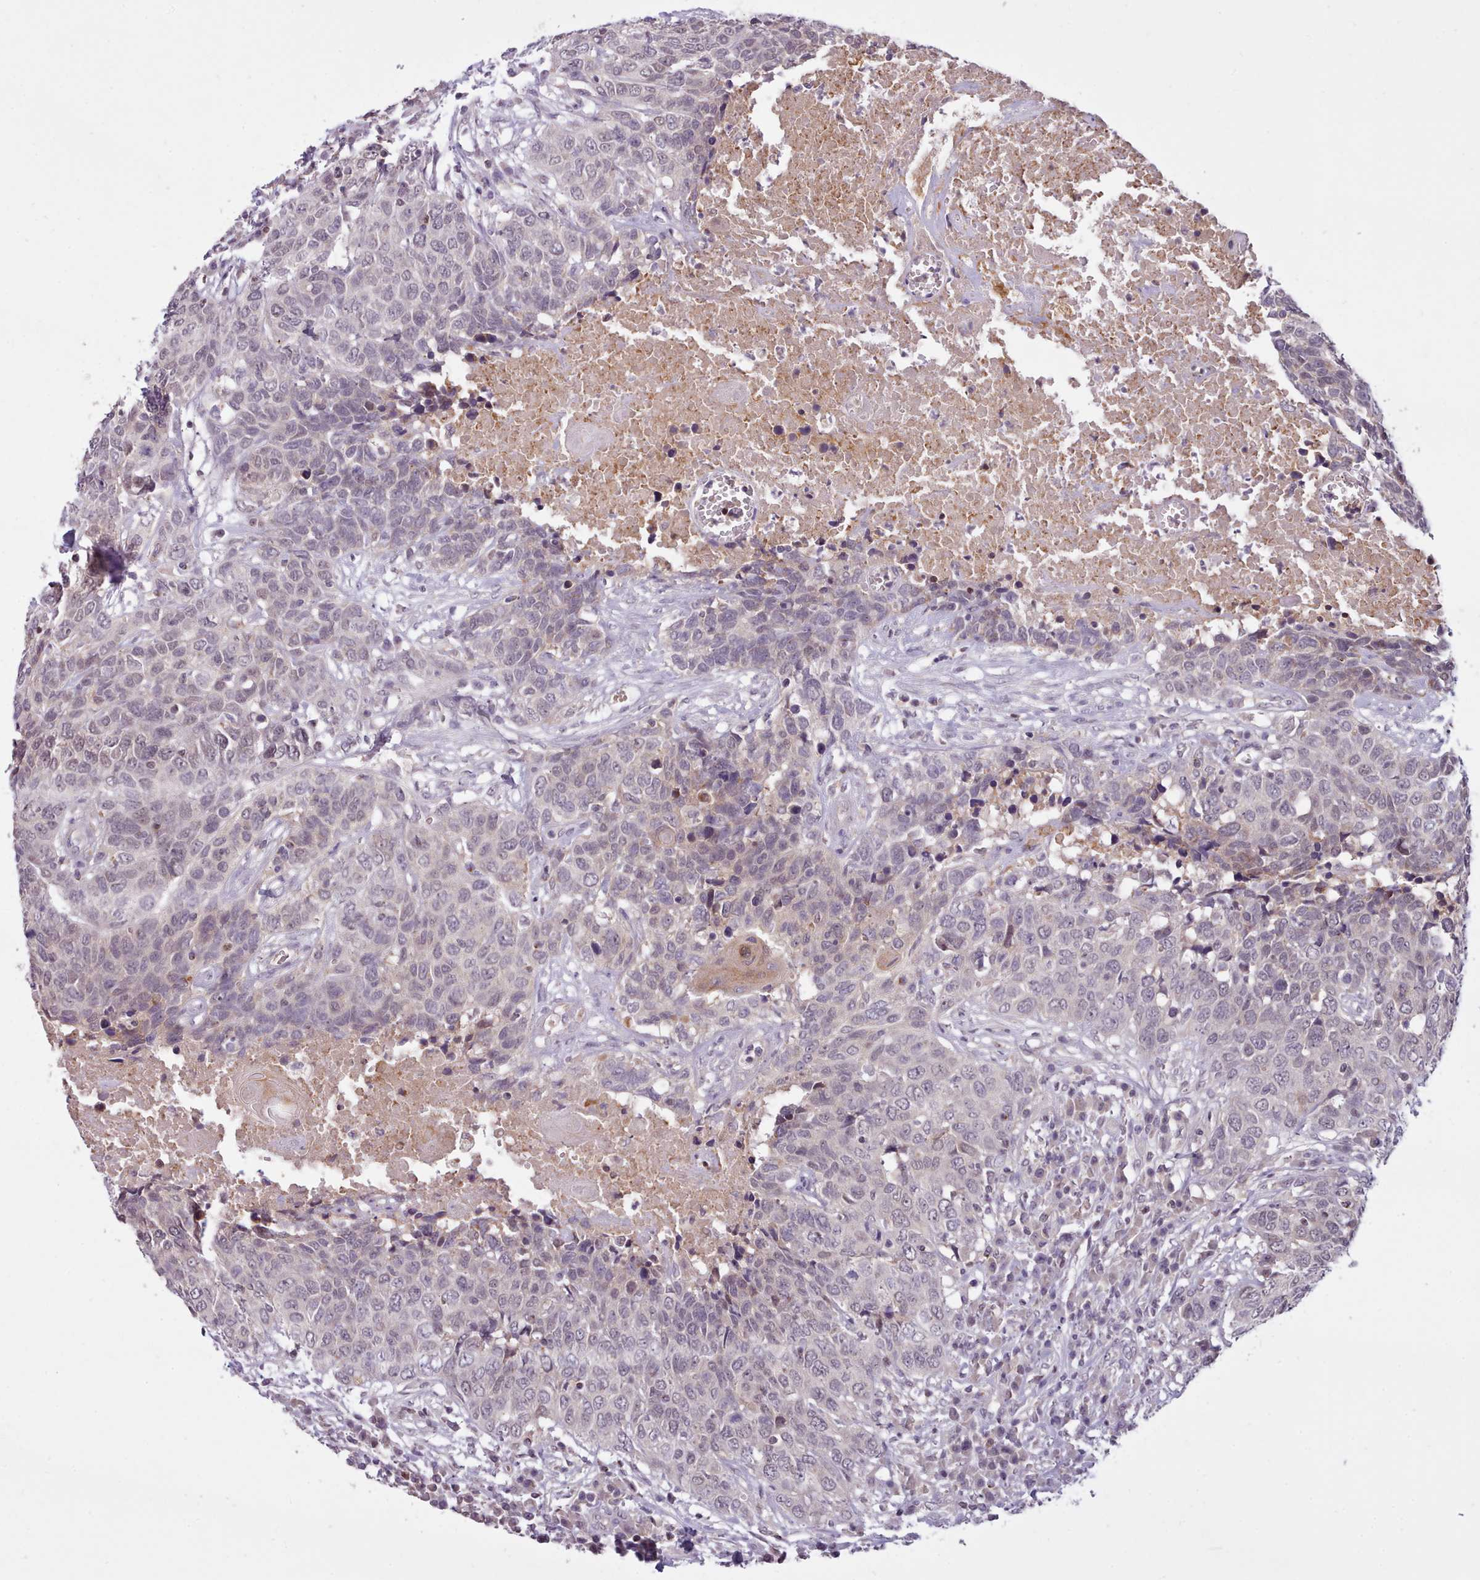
{"staining": {"intensity": "negative", "quantity": "none", "location": "none"}, "tissue": "head and neck cancer", "cell_type": "Tumor cells", "image_type": "cancer", "snomed": [{"axis": "morphology", "description": "Squamous cell carcinoma, NOS"}, {"axis": "topography", "description": "Head-Neck"}], "caption": "DAB immunohistochemical staining of head and neck squamous cell carcinoma displays no significant positivity in tumor cells. (DAB IHC with hematoxylin counter stain).", "gene": "ARL17A", "patient": {"sex": "male", "age": 66}}